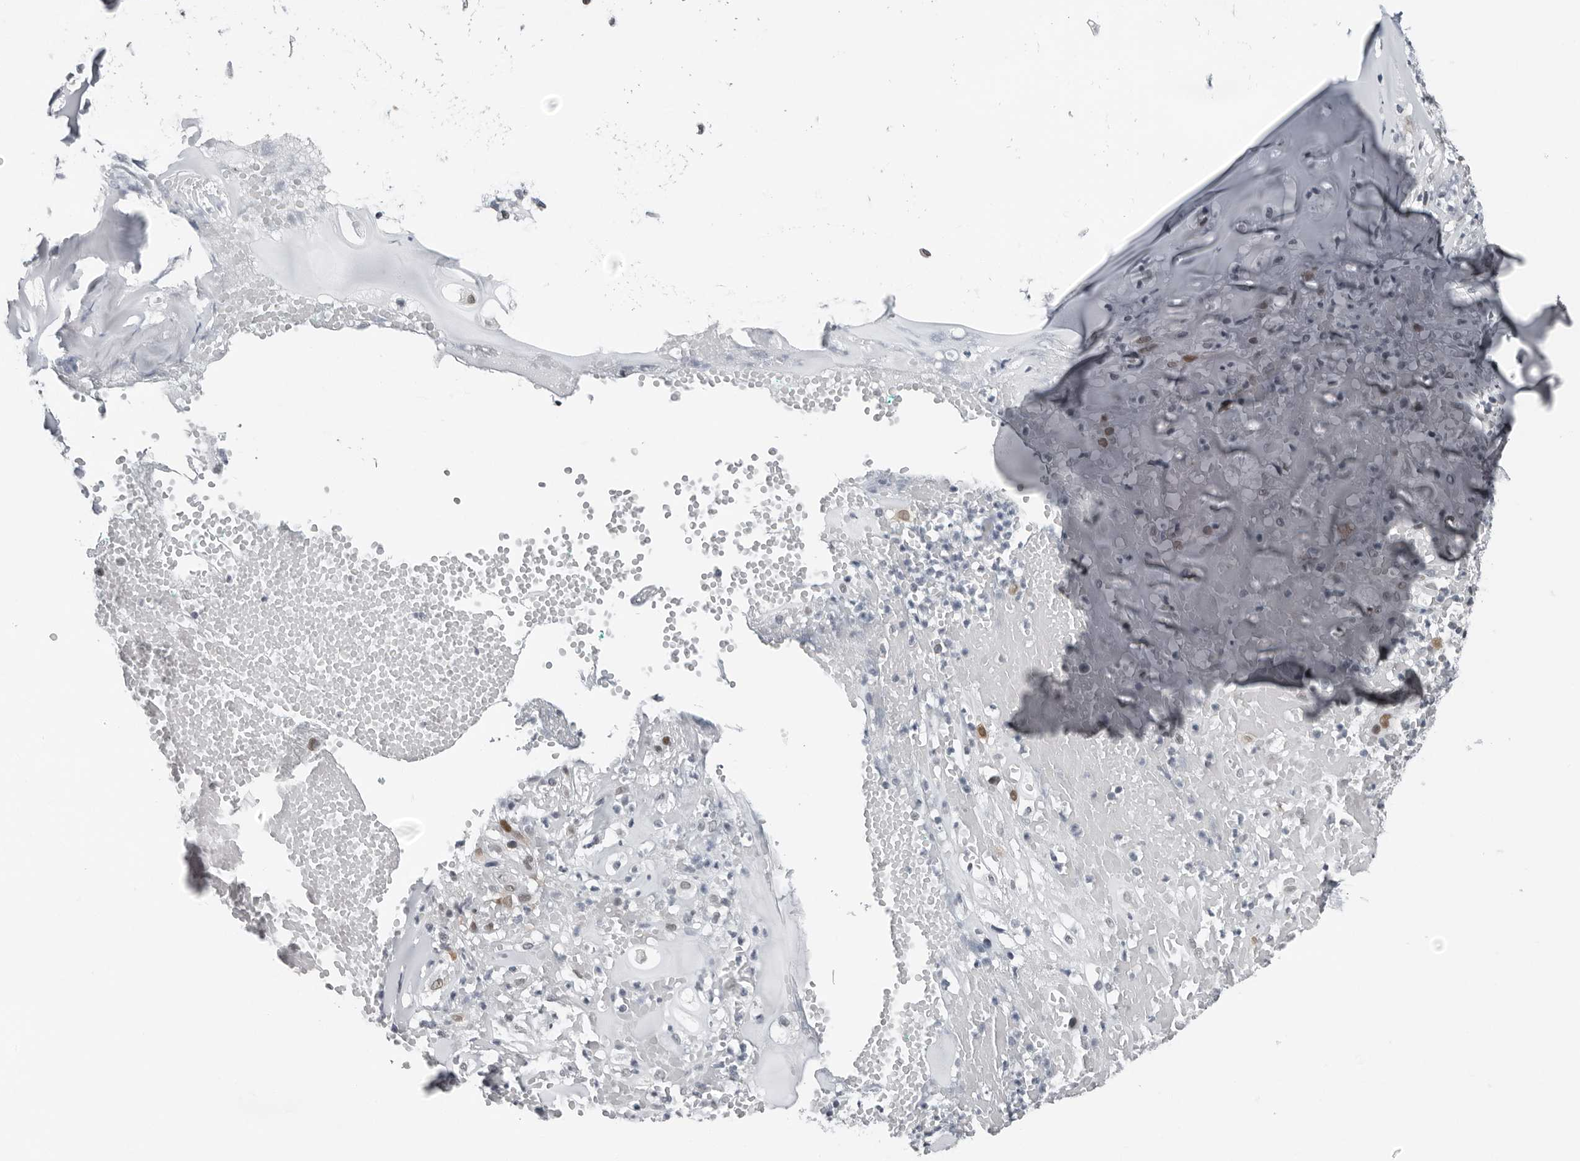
{"staining": {"intensity": "weak", "quantity": ">75%", "location": "nuclear"}, "tissue": "adipose tissue", "cell_type": "Adipocytes", "image_type": "normal", "snomed": [{"axis": "morphology", "description": "Normal tissue, NOS"}, {"axis": "morphology", "description": "Basal cell carcinoma"}, {"axis": "topography", "description": "Cartilage tissue"}, {"axis": "topography", "description": "Nasopharynx"}, {"axis": "topography", "description": "Oral tissue"}], "caption": "Immunohistochemistry (IHC) (DAB) staining of unremarkable adipose tissue reveals weak nuclear protein expression in about >75% of adipocytes. (DAB (3,3'-diaminobenzidine) IHC, brown staining for protein, blue staining for nuclei).", "gene": "PPP1R42", "patient": {"sex": "female", "age": 77}}